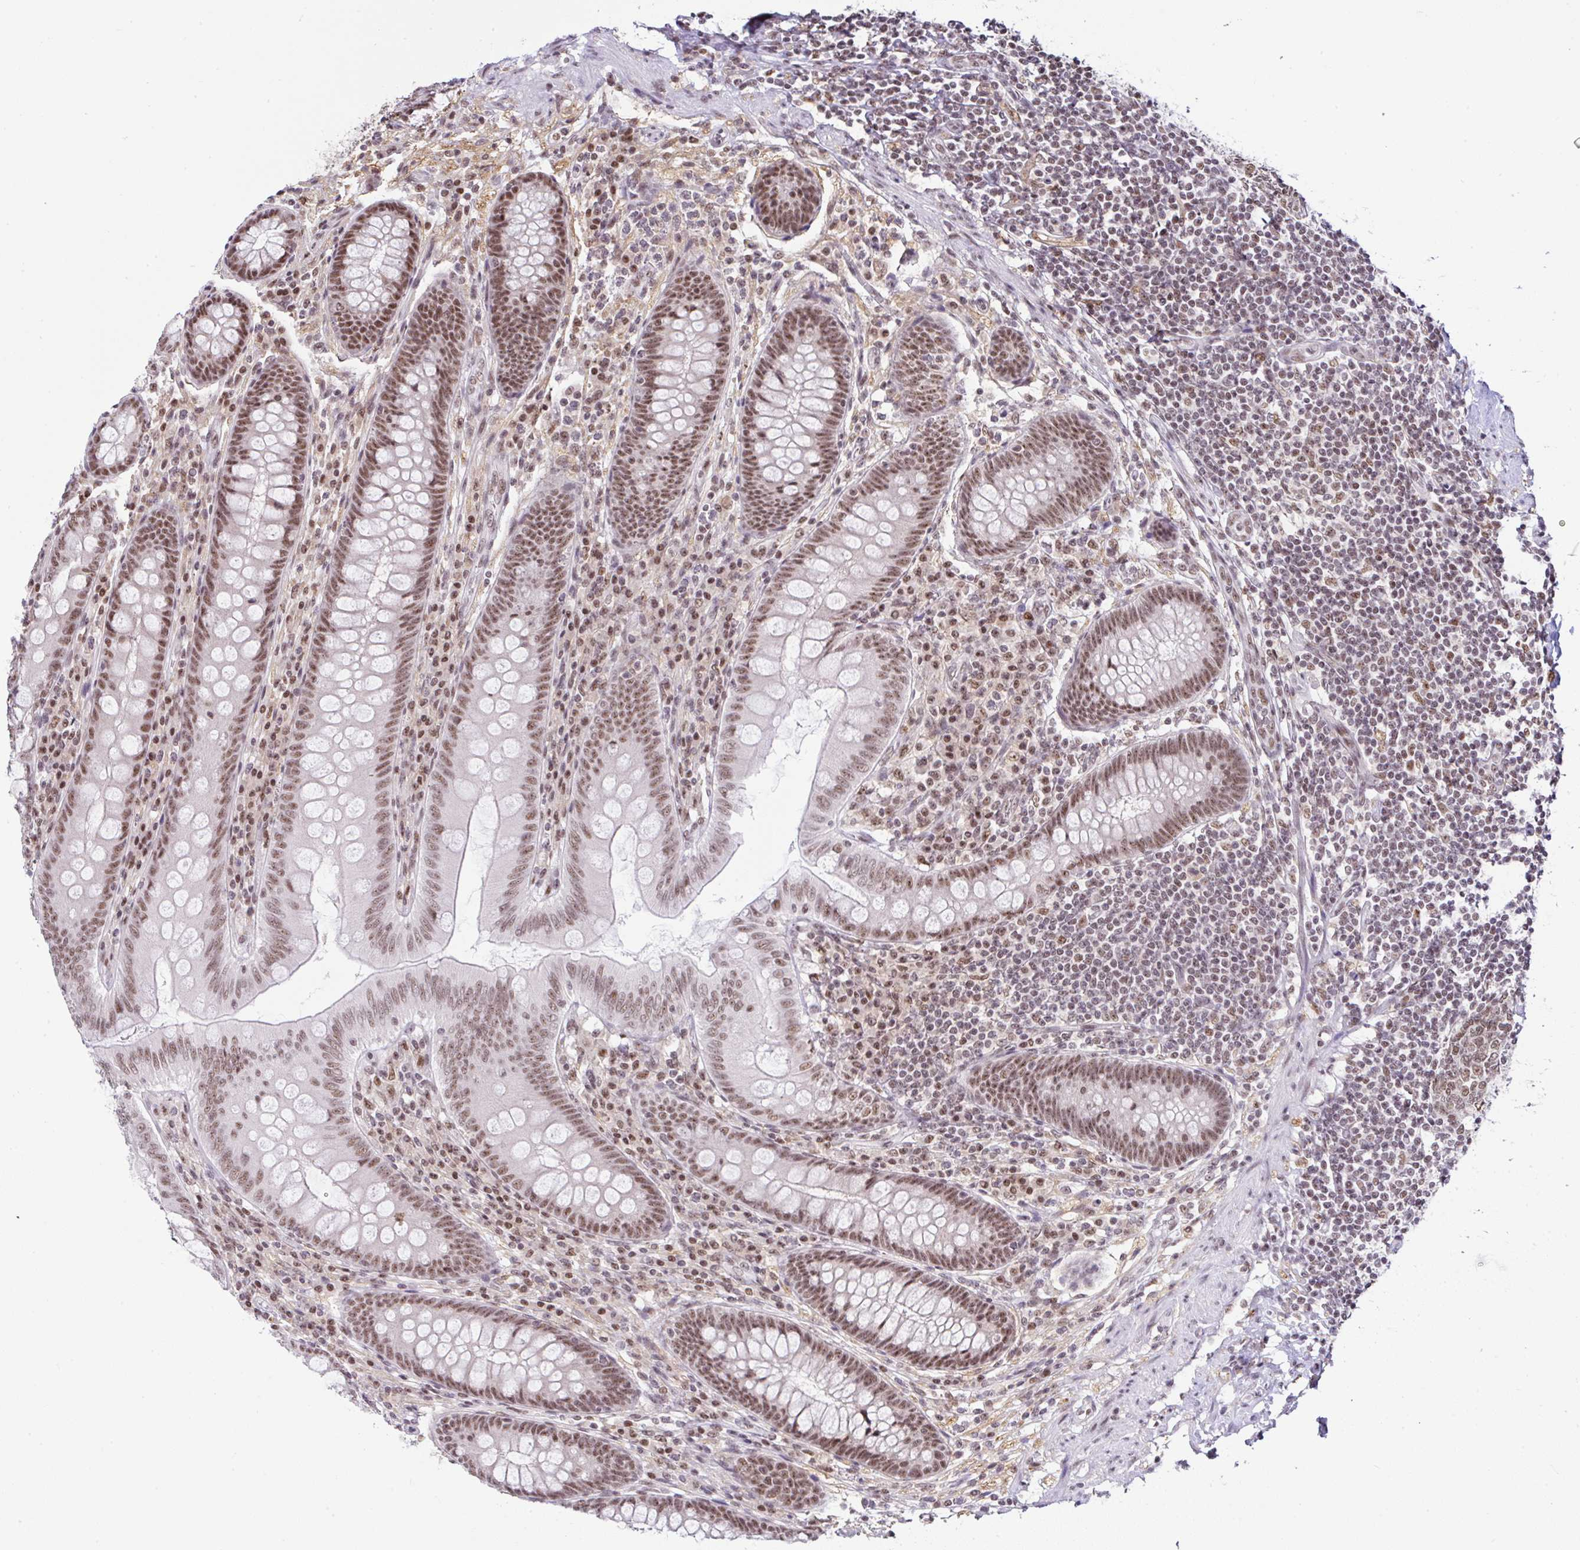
{"staining": {"intensity": "moderate", "quantity": ">75%", "location": "nuclear"}, "tissue": "appendix", "cell_type": "Glandular cells", "image_type": "normal", "snomed": [{"axis": "morphology", "description": "Normal tissue, NOS"}, {"axis": "topography", "description": "Appendix"}], "caption": "IHC of normal appendix shows medium levels of moderate nuclear positivity in about >75% of glandular cells.", "gene": "PTPN2", "patient": {"sex": "male", "age": 71}}